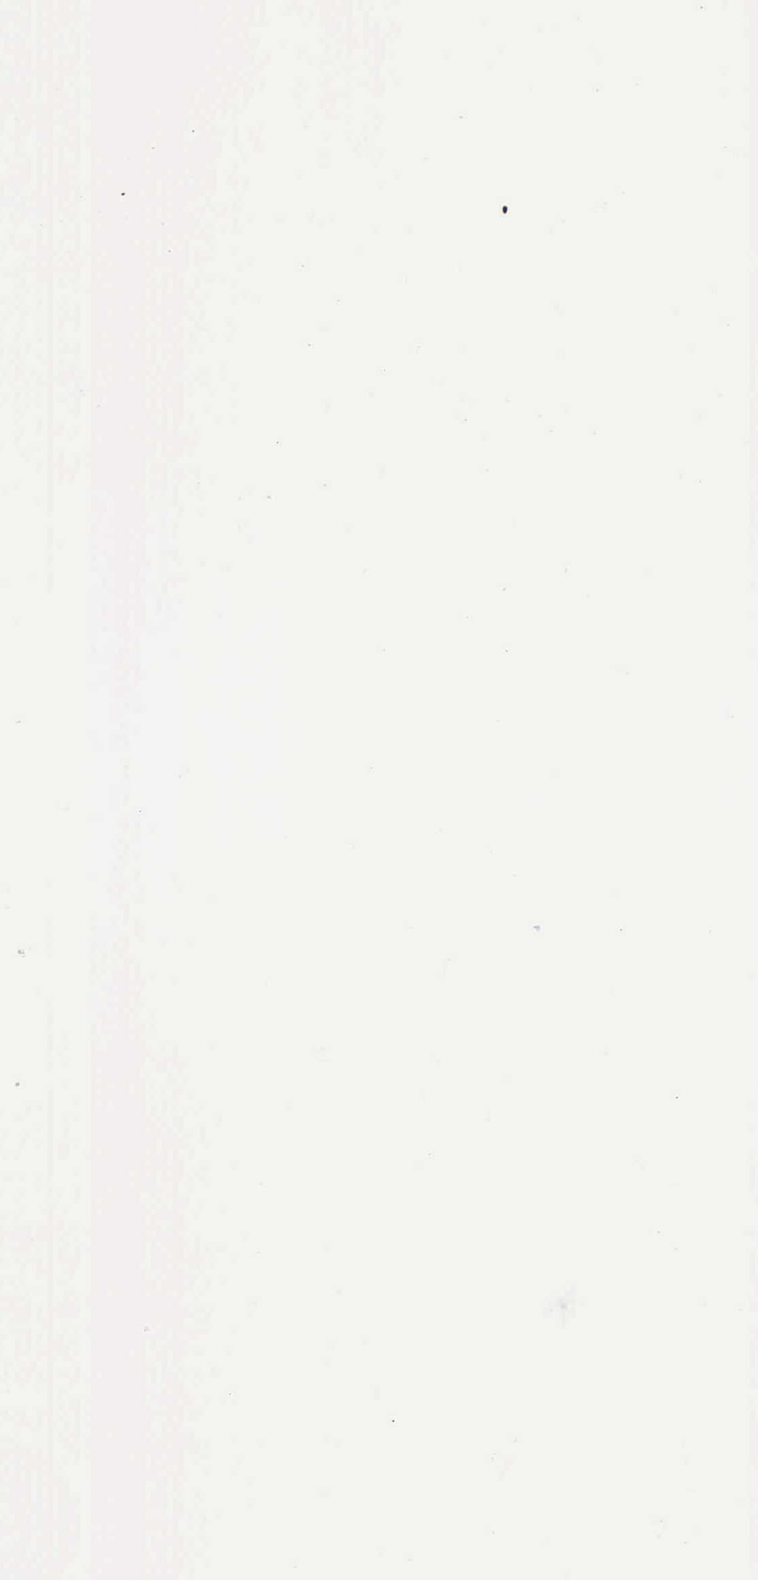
{"staining": {"intensity": "strong", "quantity": ">75%", "location": "cytoplasmic/membranous"}, "tissue": "nasopharynx", "cell_type": "Respiratory epithelial cells", "image_type": "normal", "snomed": [{"axis": "morphology", "description": "Normal tissue, NOS"}, {"axis": "topography", "description": "Nasopharynx"}], "caption": "Immunohistochemistry (IHC) (DAB (3,3'-diaminobenzidine)) staining of unremarkable nasopharynx reveals strong cytoplasmic/membranous protein expression in about >75% of respiratory epithelial cells.", "gene": "DHRS1", "patient": {"sex": "male", "age": 63}}